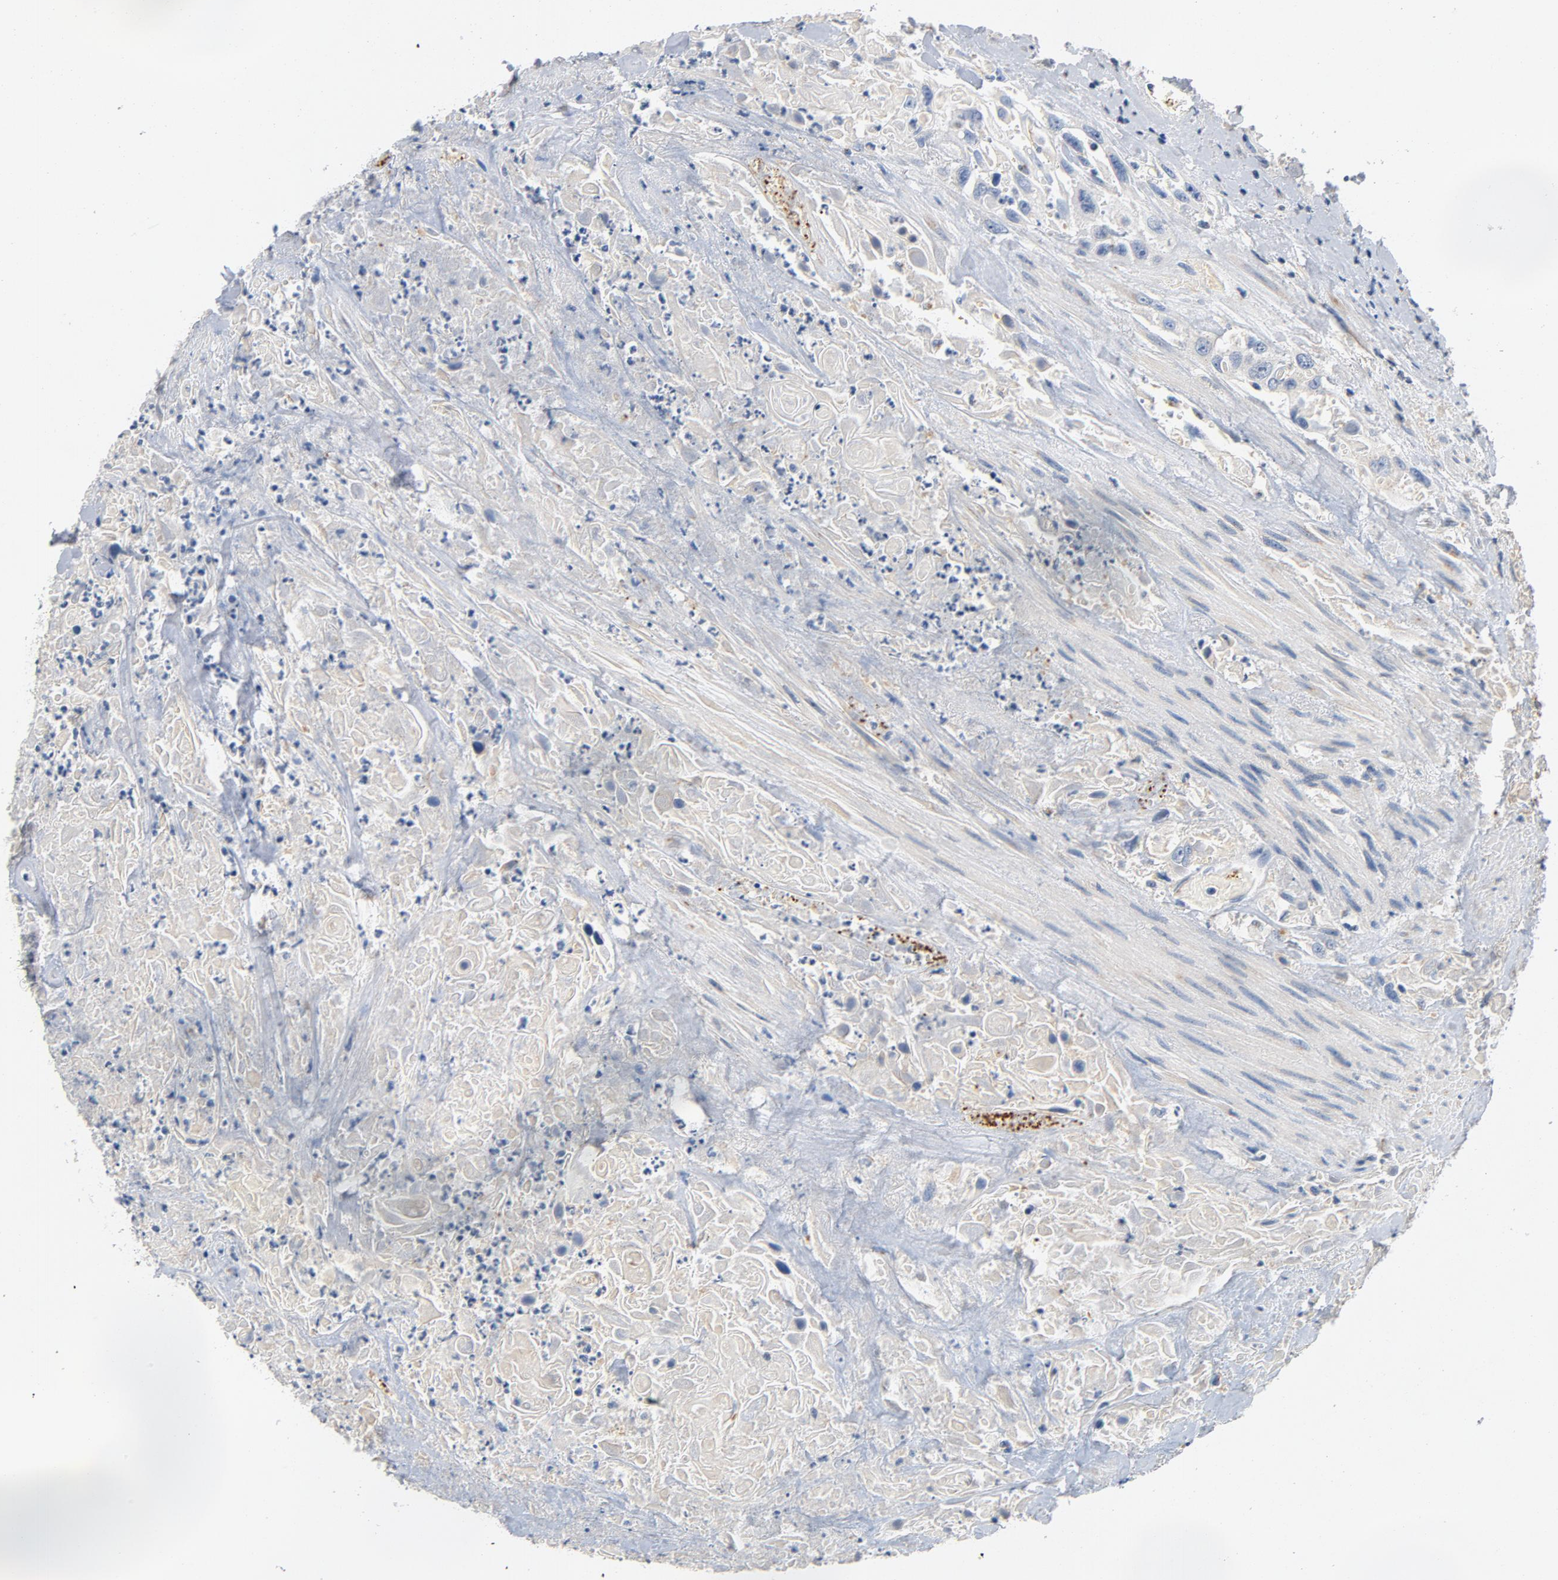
{"staining": {"intensity": "negative", "quantity": "none", "location": "none"}, "tissue": "urothelial cancer", "cell_type": "Tumor cells", "image_type": "cancer", "snomed": [{"axis": "morphology", "description": "Urothelial carcinoma, High grade"}, {"axis": "topography", "description": "Urinary bladder"}], "caption": "Micrograph shows no significant protein positivity in tumor cells of urothelial cancer.", "gene": "LMAN2", "patient": {"sex": "female", "age": 84}}